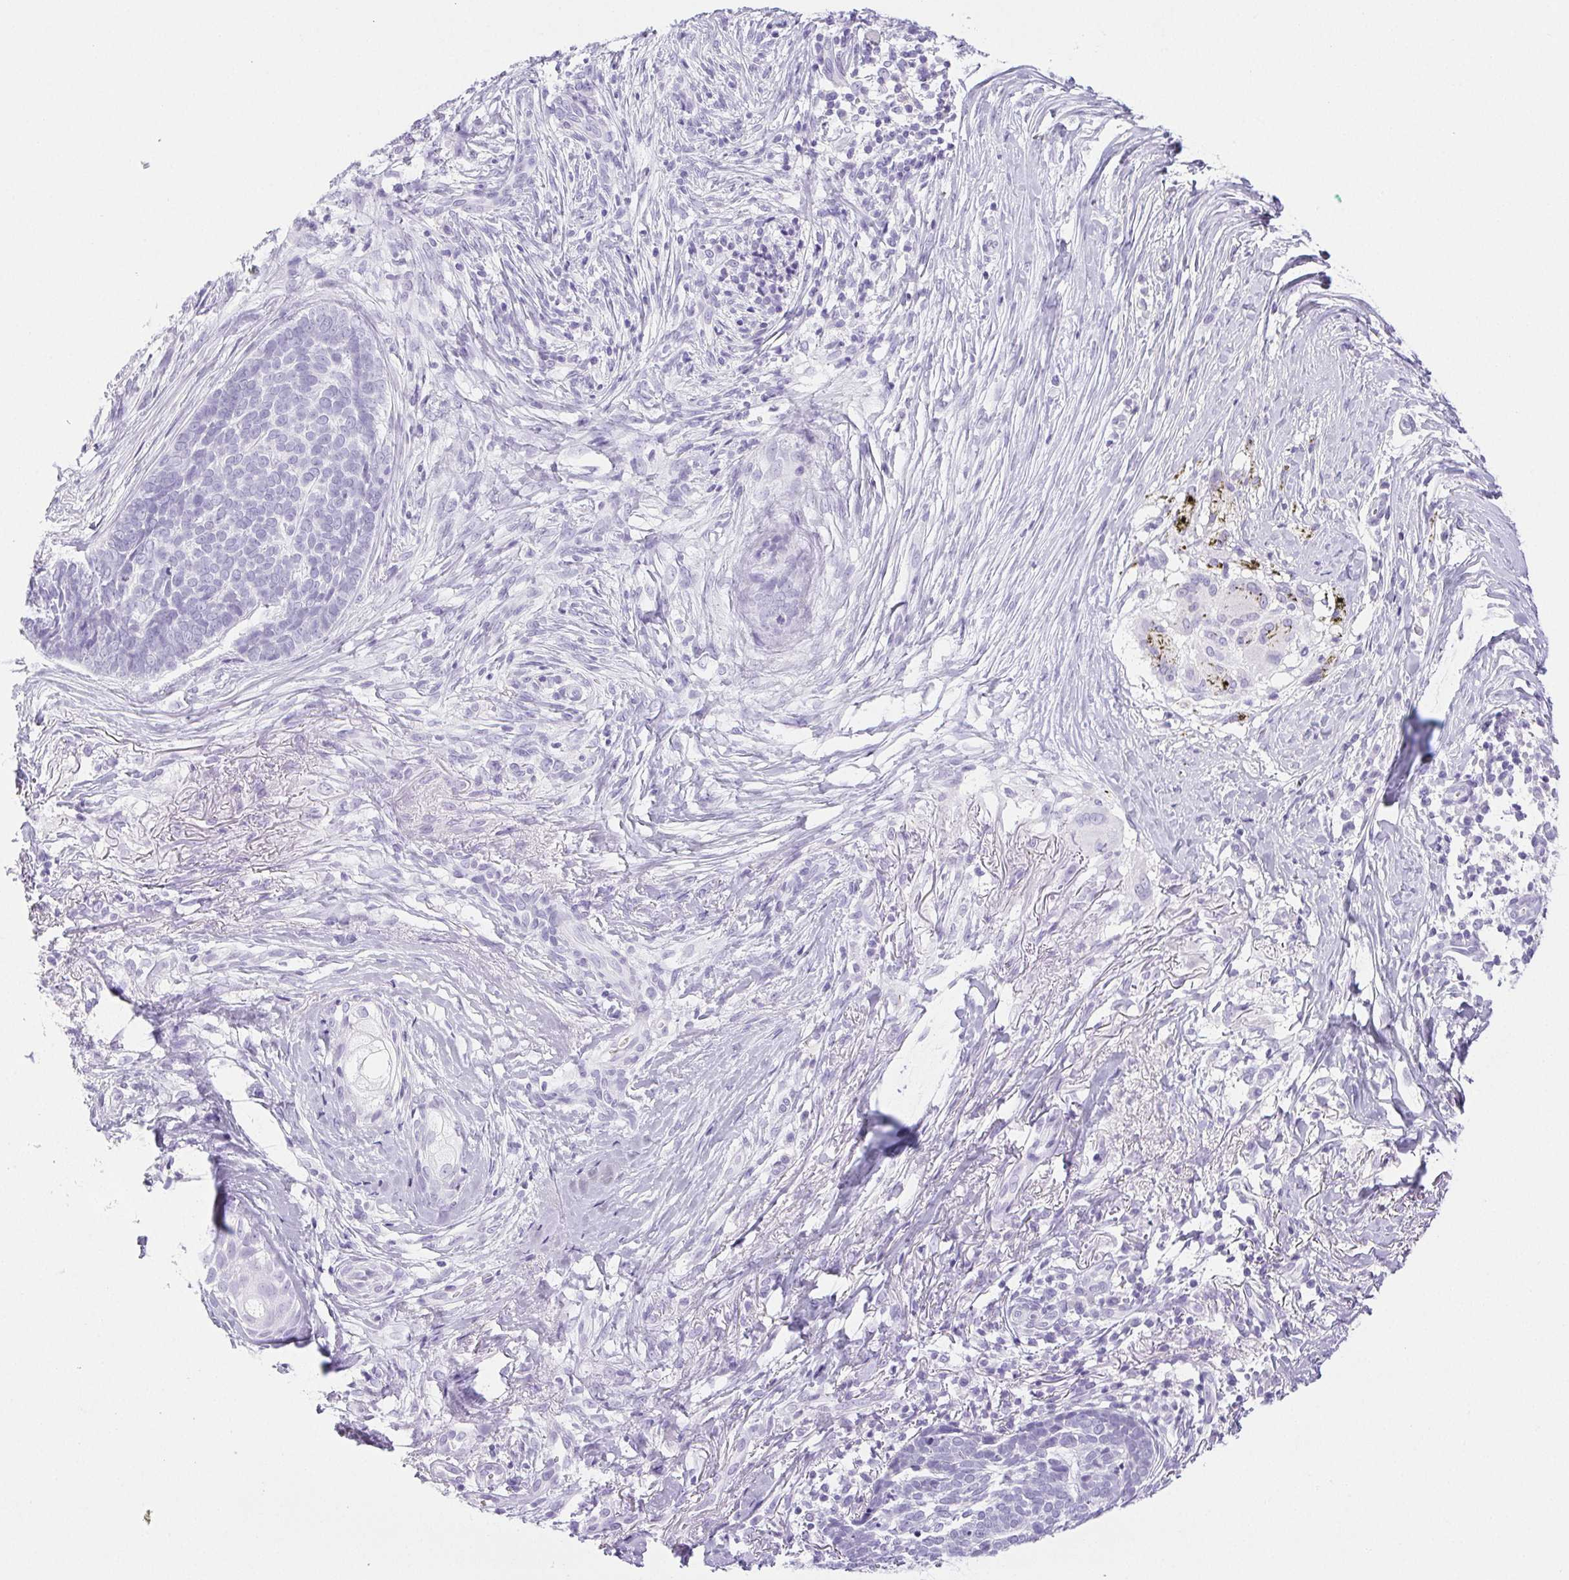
{"staining": {"intensity": "negative", "quantity": "none", "location": "none"}, "tissue": "skin cancer", "cell_type": "Tumor cells", "image_type": "cancer", "snomed": [{"axis": "morphology", "description": "Basal cell carcinoma"}, {"axis": "topography", "description": "Skin"}, {"axis": "topography", "description": "Skin of nose"}], "caption": "Protein analysis of skin basal cell carcinoma reveals no significant staining in tumor cells.", "gene": "HLA-G", "patient": {"sex": "female", "age": 81}}